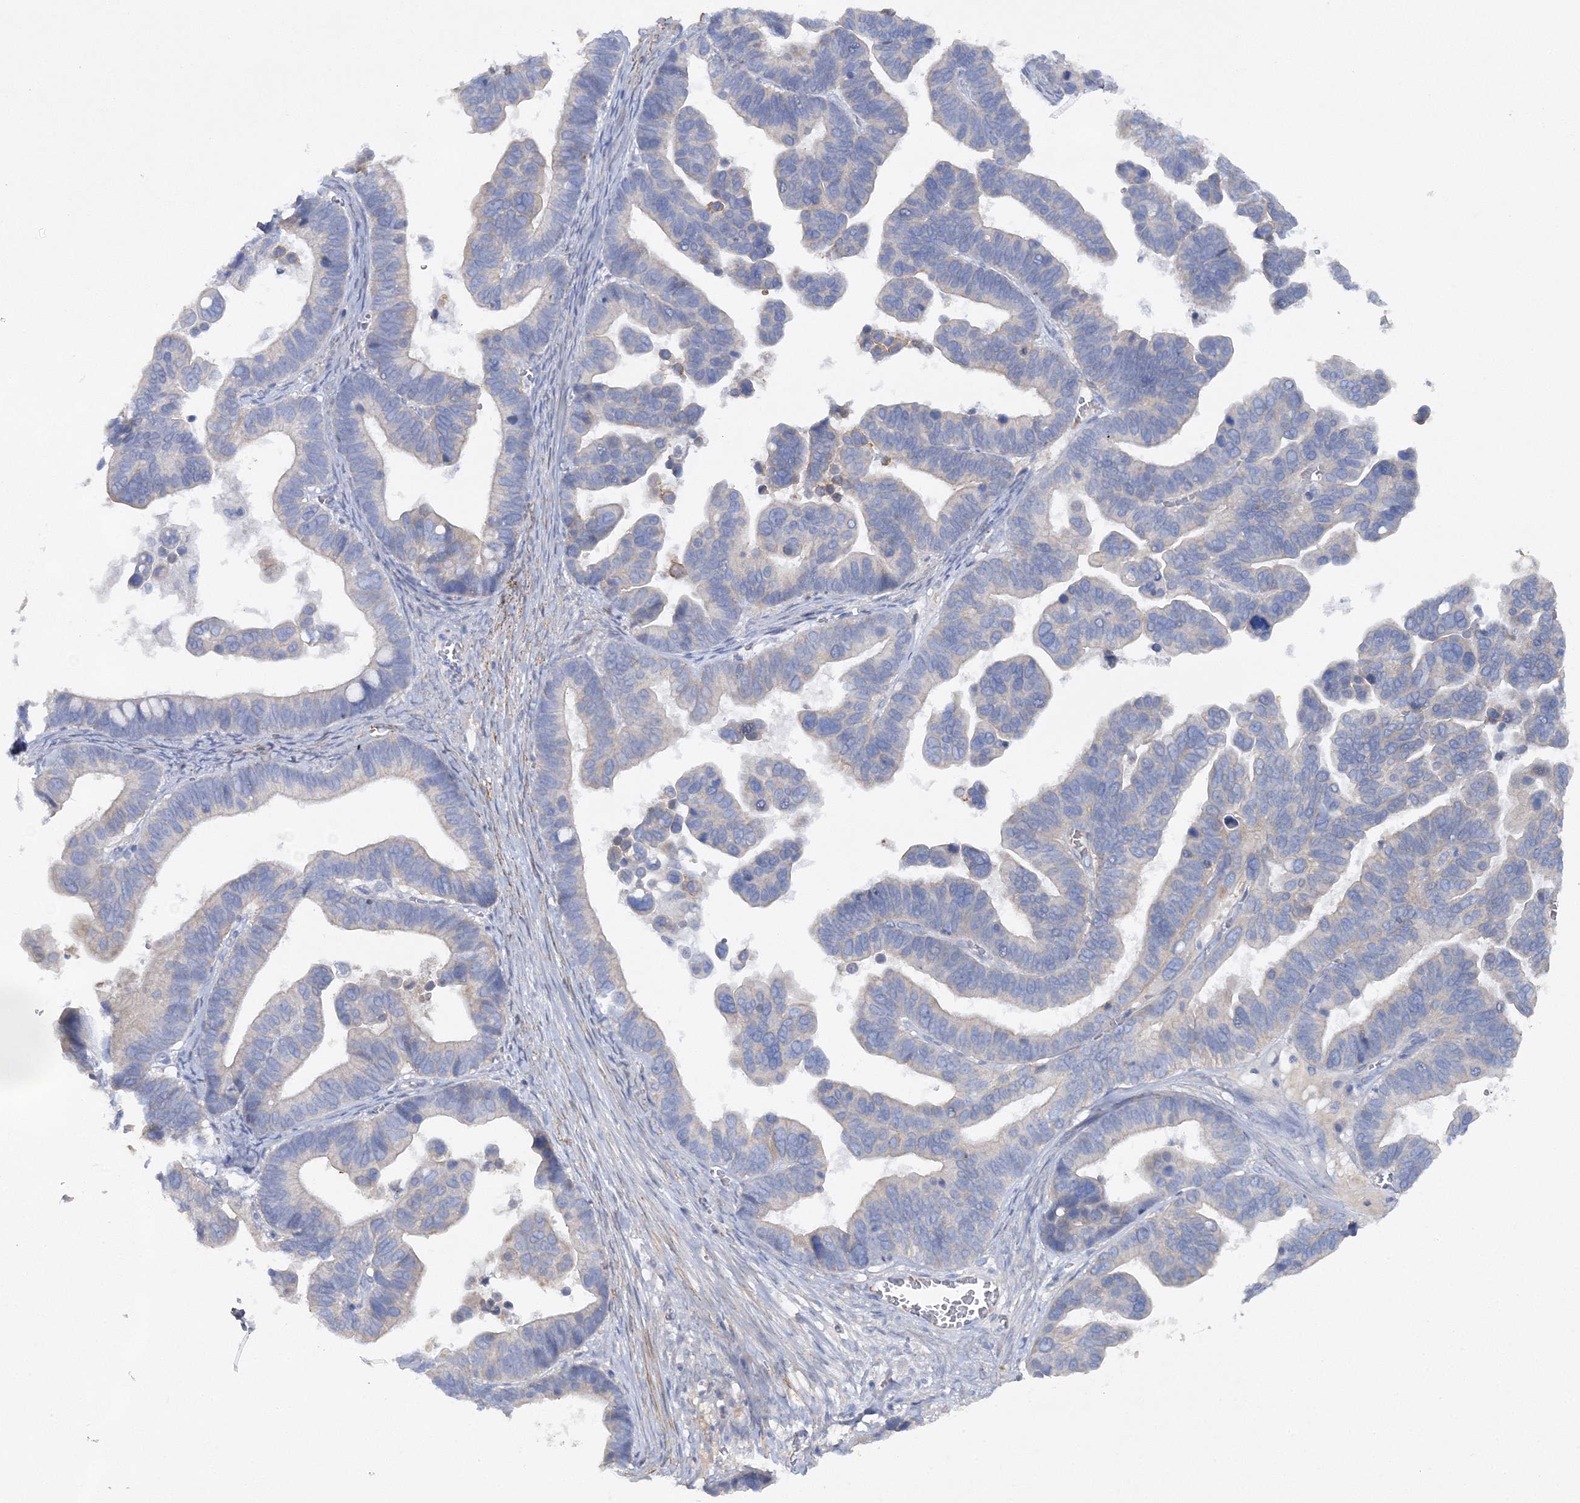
{"staining": {"intensity": "negative", "quantity": "none", "location": "none"}, "tissue": "ovarian cancer", "cell_type": "Tumor cells", "image_type": "cancer", "snomed": [{"axis": "morphology", "description": "Cystadenocarcinoma, serous, NOS"}, {"axis": "topography", "description": "Ovary"}], "caption": "This is an immunohistochemistry (IHC) histopathology image of human ovarian serous cystadenocarcinoma. There is no expression in tumor cells.", "gene": "RTN2", "patient": {"sex": "female", "age": 56}}